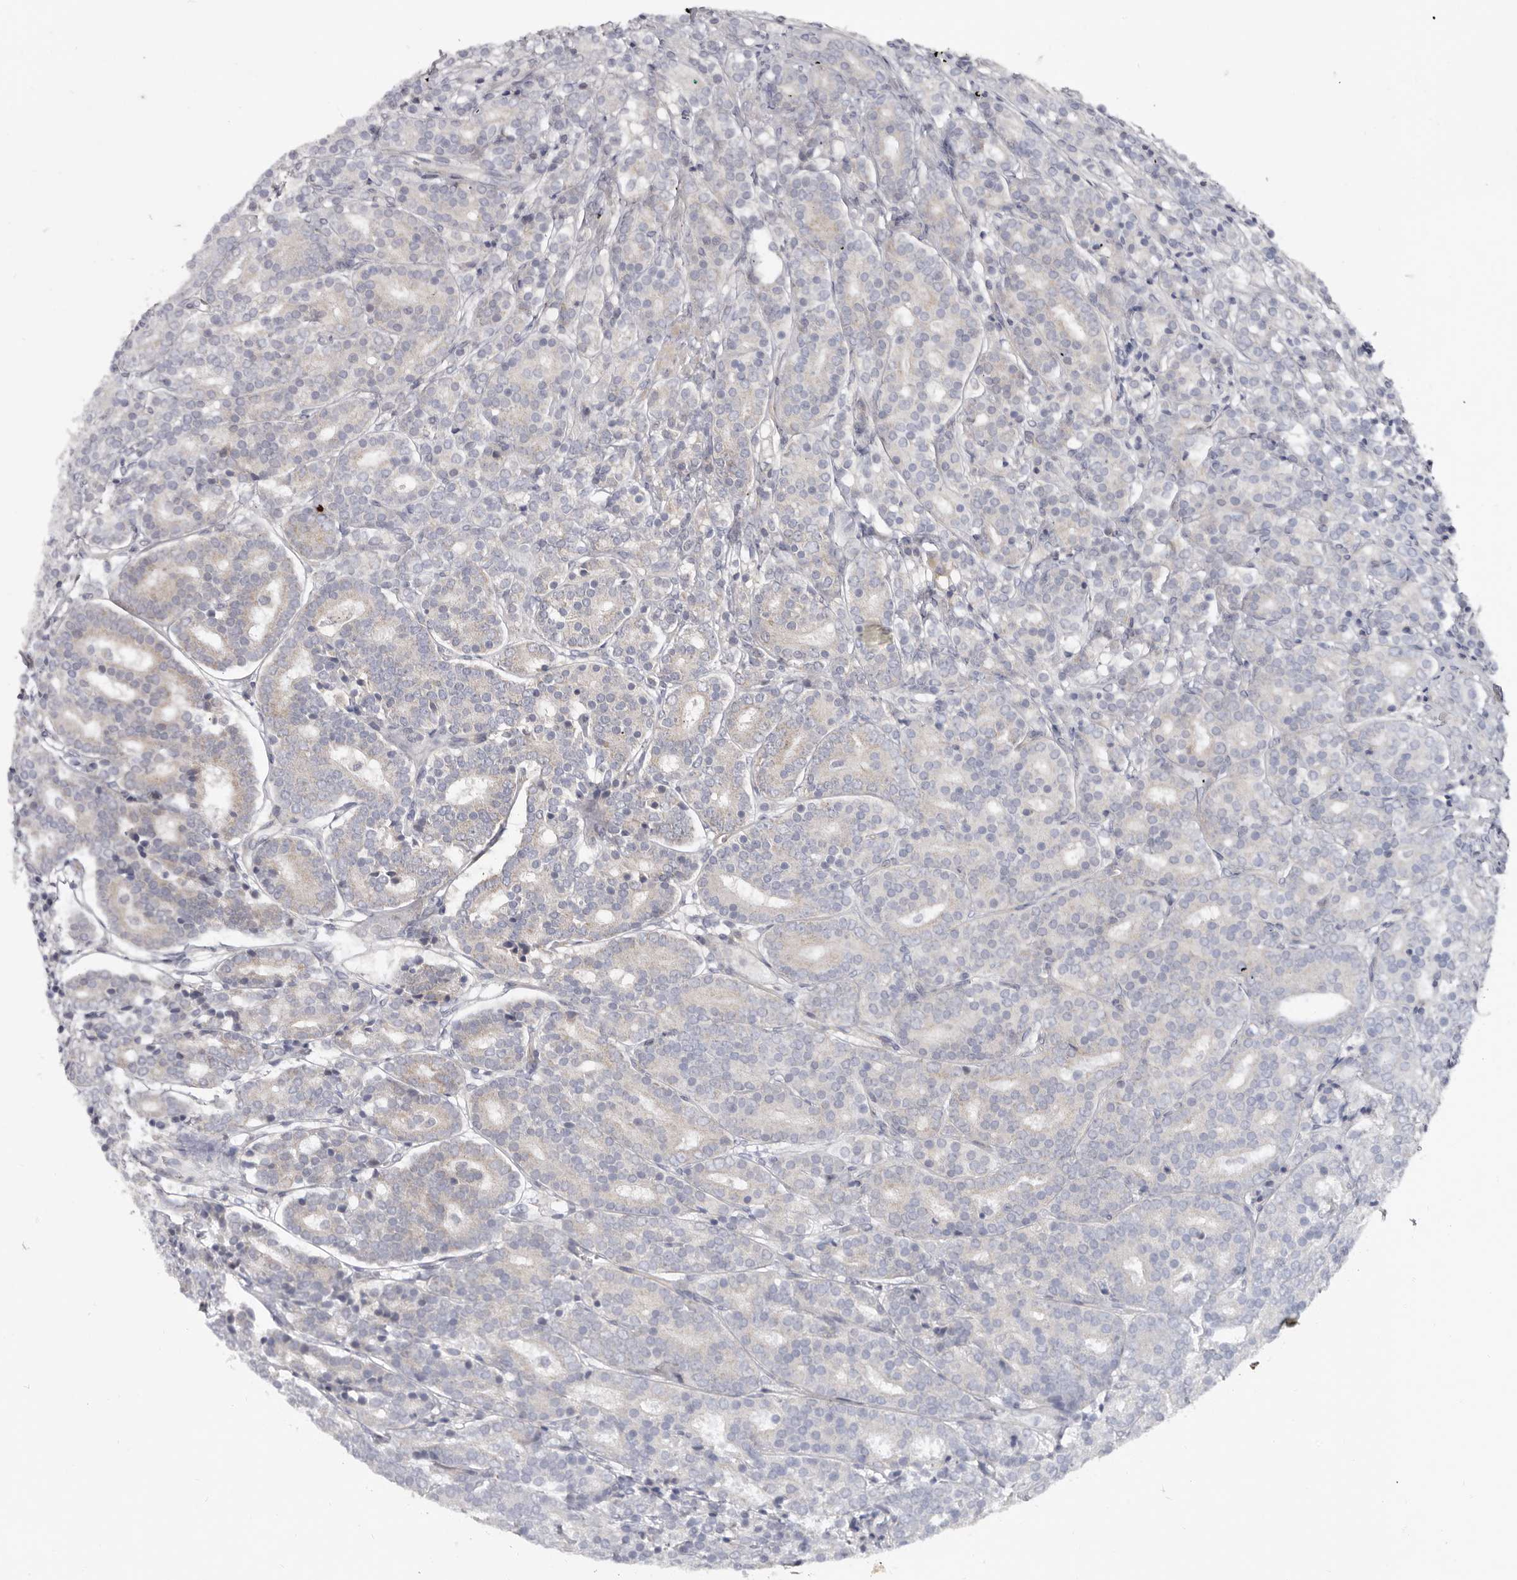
{"staining": {"intensity": "negative", "quantity": "none", "location": "none"}, "tissue": "prostate cancer", "cell_type": "Tumor cells", "image_type": "cancer", "snomed": [{"axis": "morphology", "description": "Adenocarcinoma, High grade"}, {"axis": "topography", "description": "Prostate"}], "caption": "Photomicrograph shows no significant protein positivity in tumor cells of high-grade adenocarcinoma (prostate).", "gene": "SPTA1", "patient": {"sex": "male", "age": 62}}